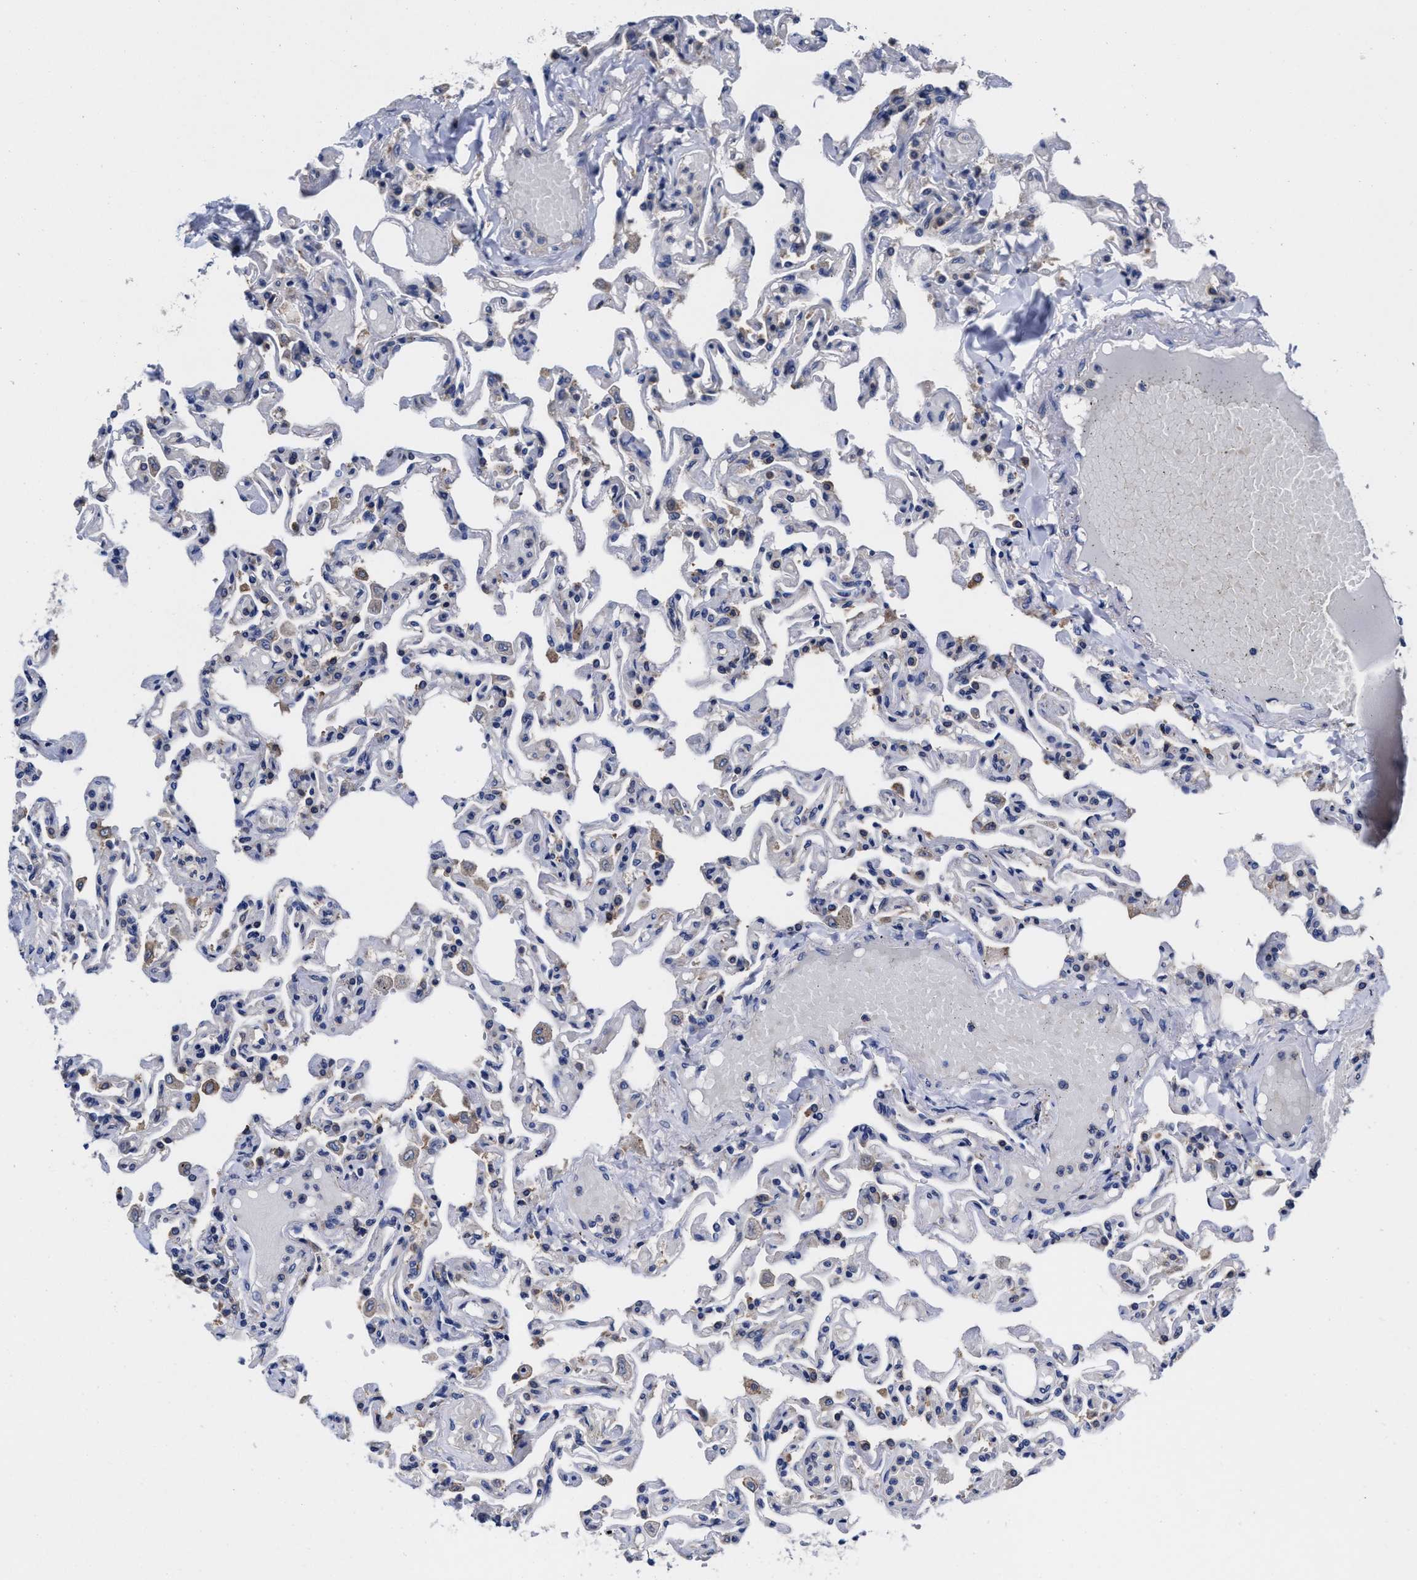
{"staining": {"intensity": "weak", "quantity": "<25%", "location": "cytoplasmic/membranous"}, "tissue": "lung", "cell_type": "Alveolar cells", "image_type": "normal", "snomed": [{"axis": "morphology", "description": "Normal tissue, NOS"}, {"axis": "topography", "description": "Lung"}], "caption": "This is an immunohistochemistry (IHC) histopathology image of unremarkable lung. There is no staining in alveolar cells.", "gene": "TXNDC17", "patient": {"sex": "male", "age": 21}}